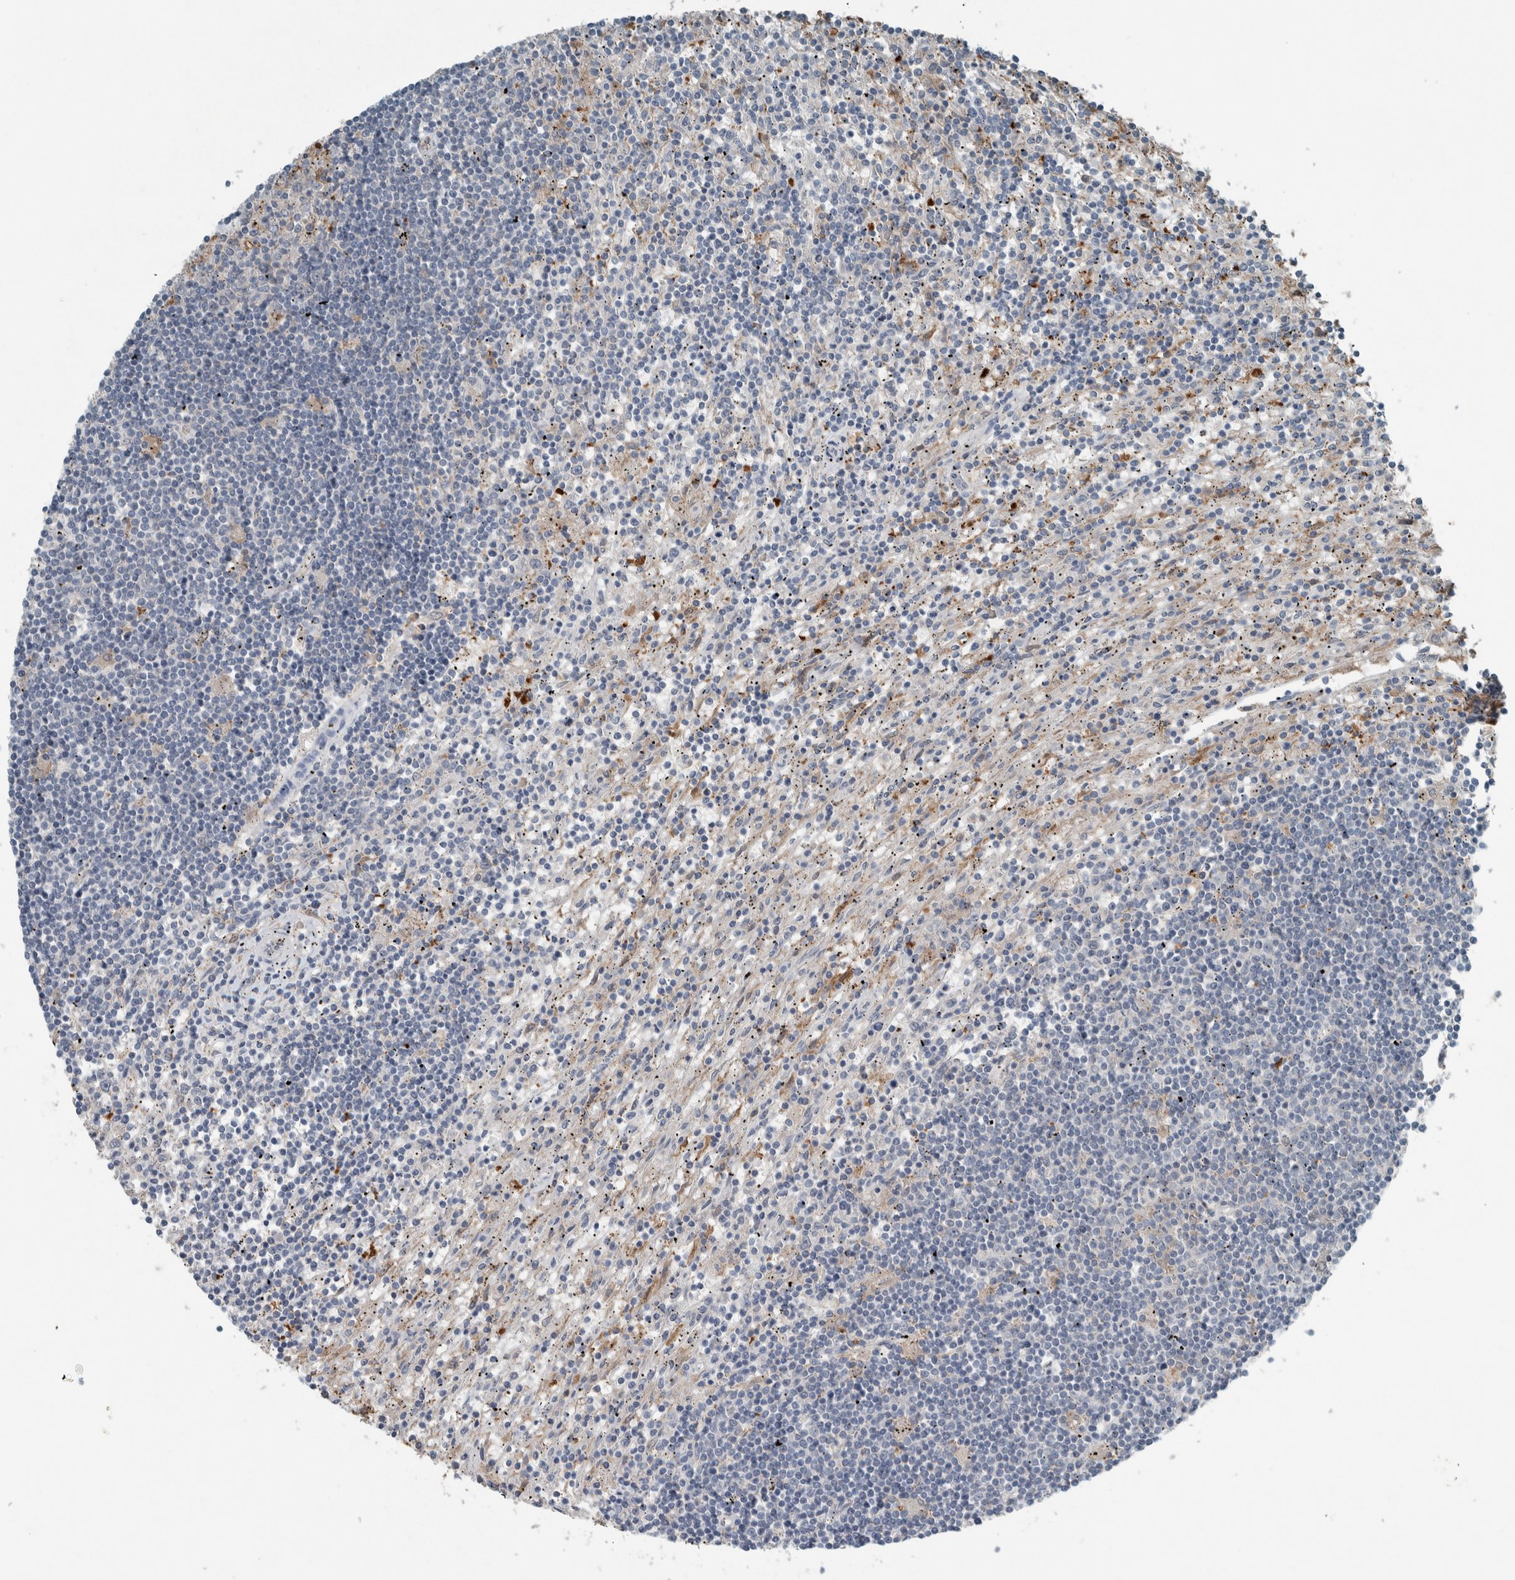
{"staining": {"intensity": "negative", "quantity": "none", "location": "none"}, "tissue": "lymphoma", "cell_type": "Tumor cells", "image_type": "cancer", "snomed": [{"axis": "morphology", "description": "Malignant lymphoma, non-Hodgkin's type, Low grade"}, {"axis": "topography", "description": "Spleen"}], "caption": "Protein analysis of low-grade malignant lymphoma, non-Hodgkin's type demonstrates no significant staining in tumor cells.", "gene": "RALGDS", "patient": {"sex": "male", "age": 76}}